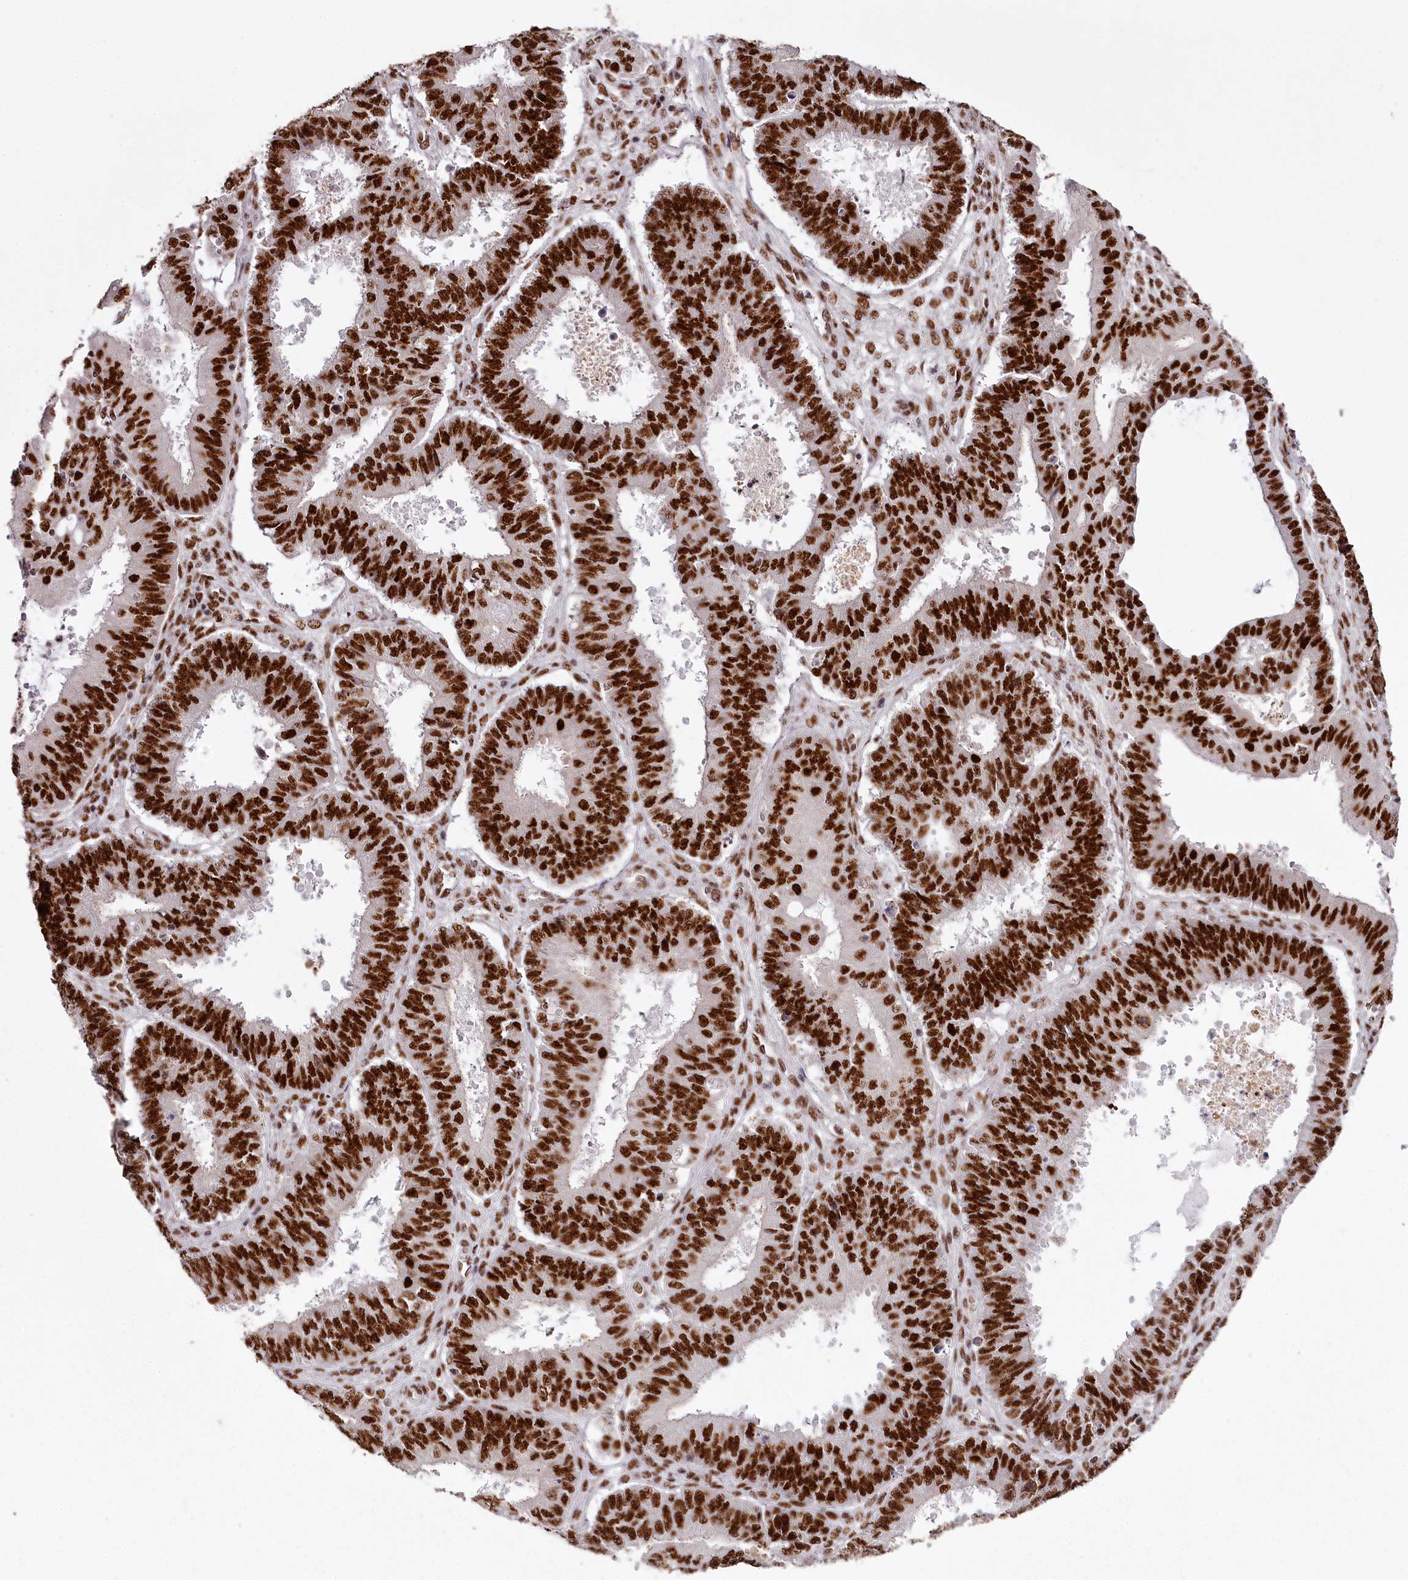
{"staining": {"intensity": "strong", "quantity": ">75%", "location": "nuclear"}, "tissue": "ovarian cancer", "cell_type": "Tumor cells", "image_type": "cancer", "snomed": [{"axis": "morphology", "description": "Carcinoma, endometroid"}, {"axis": "topography", "description": "Appendix"}, {"axis": "topography", "description": "Ovary"}], "caption": "Immunohistochemical staining of human ovarian cancer displays strong nuclear protein staining in approximately >75% of tumor cells. (DAB (3,3'-diaminobenzidine) IHC, brown staining for protein, blue staining for nuclei).", "gene": "PSPC1", "patient": {"sex": "female", "age": 42}}